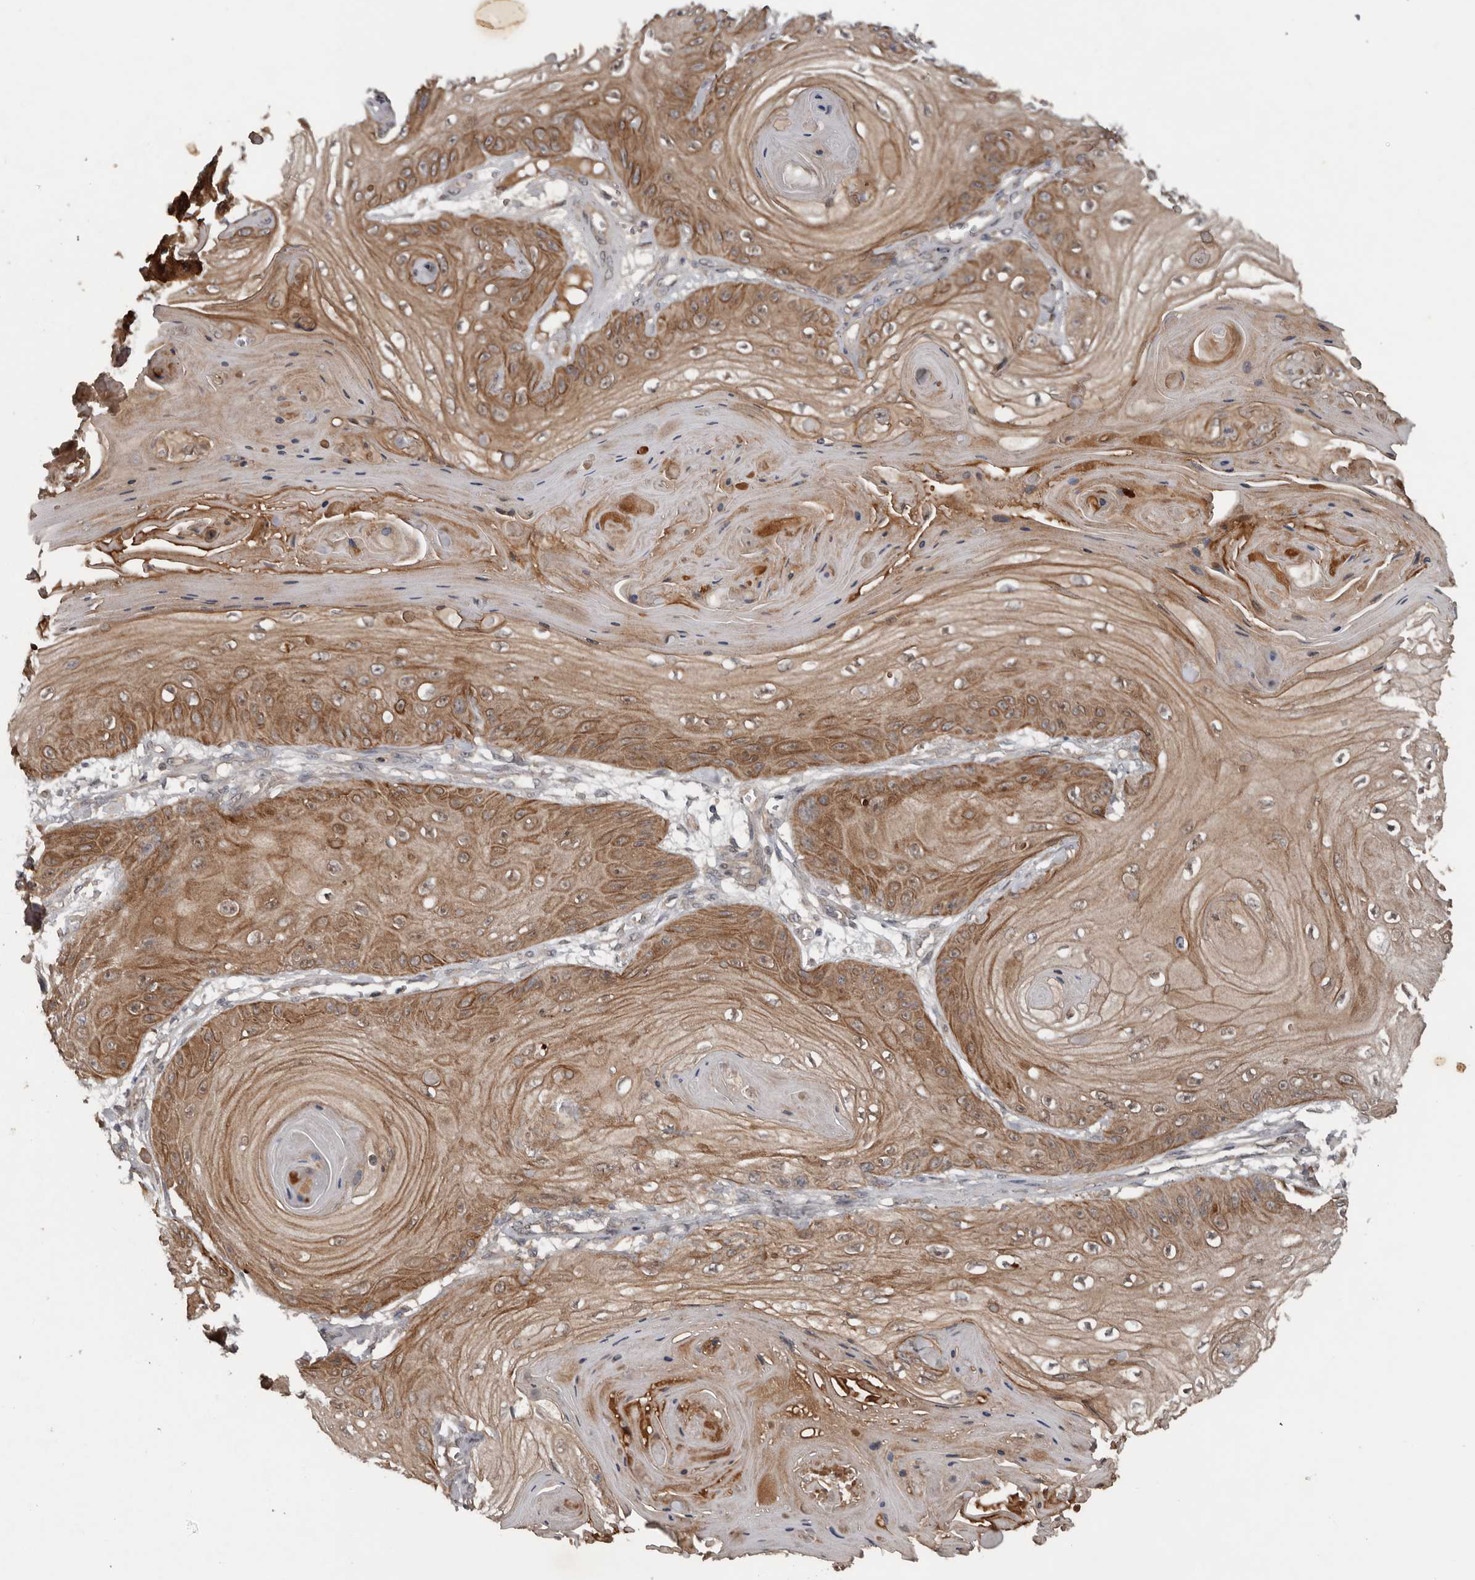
{"staining": {"intensity": "moderate", "quantity": ">75%", "location": "cytoplasmic/membranous"}, "tissue": "skin cancer", "cell_type": "Tumor cells", "image_type": "cancer", "snomed": [{"axis": "morphology", "description": "Squamous cell carcinoma, NOS"}, {"axis": "topography", "description": "Skin"}], "caption": "Immunohistochemistry histopathology image of human skin cancer (squamous cell carcinoma) stained for a protein (brown), which exhibits medium levels of moderate cytoplasmic/membranous positivity in approximately >75% of tumor cells.", "gene": "DNAJB4", "patient": {"sex": "male", "age": 74}}